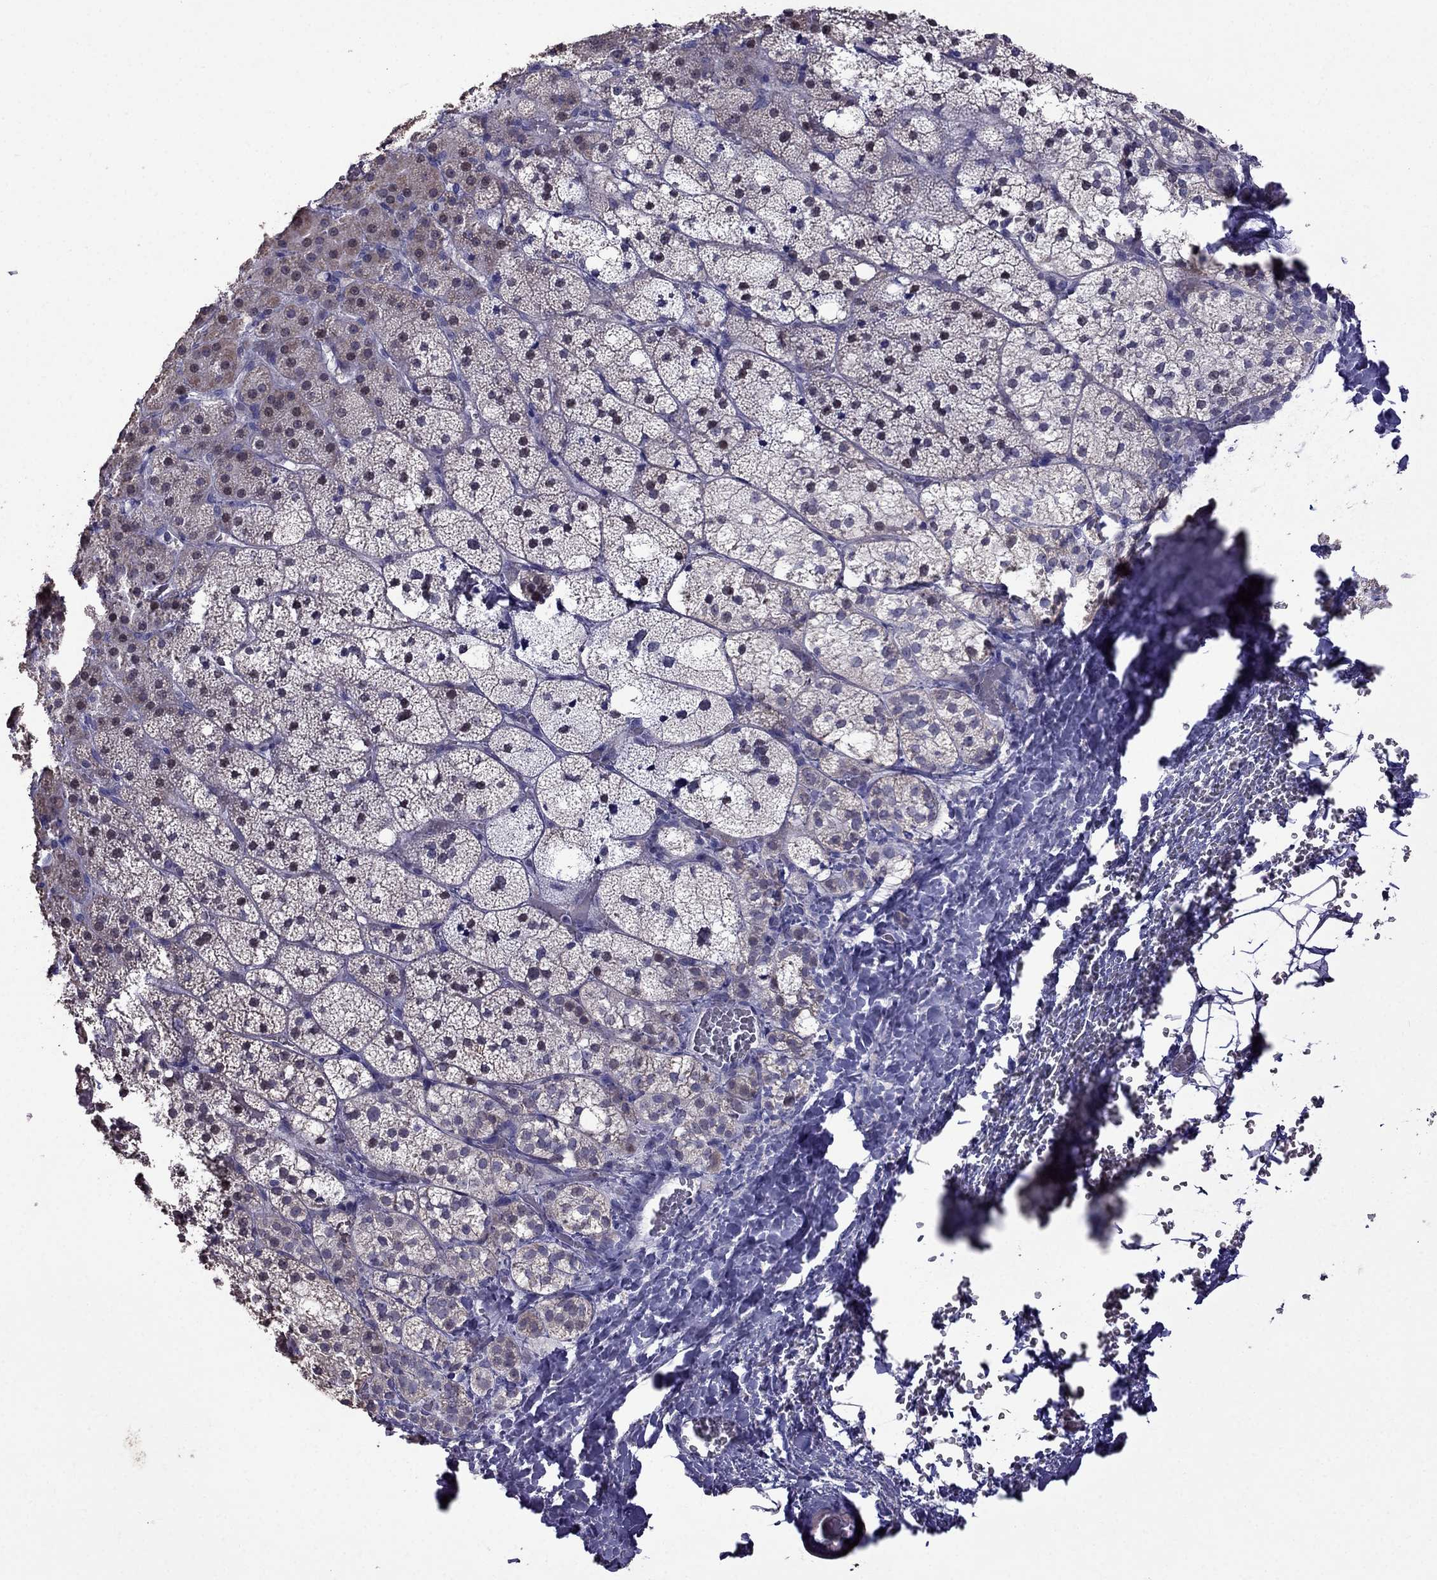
{"staining": {"intensity": "weak", "quantity": "25%-75%", "location": "cytoplasmic/membranous"}, "tissue": "adrenal gland", "cell_type": "Glandular cells", "image_type": "normal", "snomed": [{"axis": "morphology", "description": "Normal tissue, NOS"}, {"axis": "topography", "description": "Adrenal gland"}], "caption": "Weak cytoplasmic/membranous protein positivity is seen in approximately 25%-75% of glandular cells in adrenal gland. Nuclei are stained in blue.", "gene": "AK5", "patient": {"sex": "male", "age": 53}}